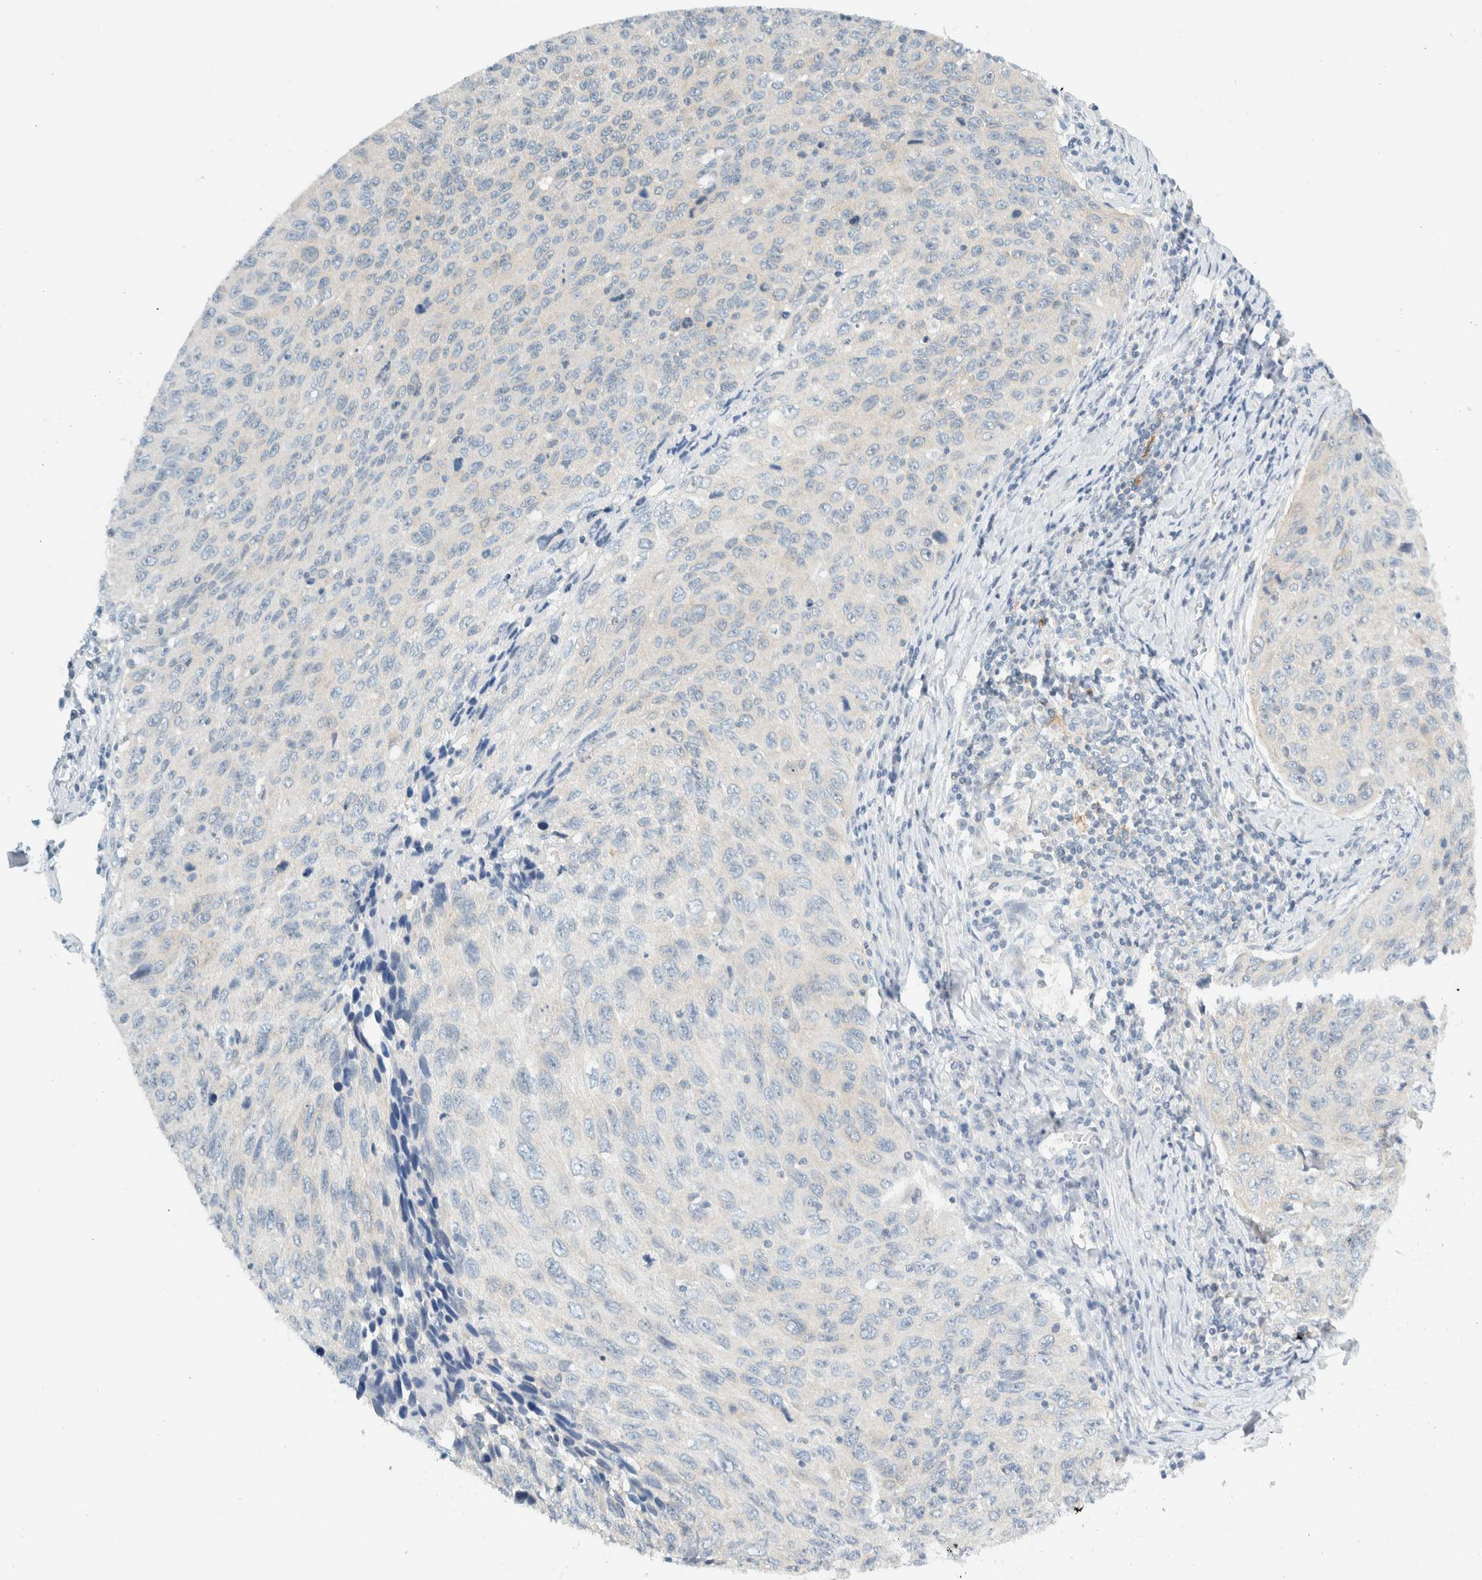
{"staining": {"intensity": "negative", "quantity": "none", "location": "none"}, "tissue": "cervical cancer", "cell_type": "Tumor cells", "image_type": "cancer", "snomed": [{"axis": "morphology", "description": "Squamous cell carcinoma, NOS"}, {"axis": "topography", "description": "Cervix"}], "caption": "IHC histopathology image of neoplastic tissue: squamous cell carcinoma (cervical) stained with DAB exhibits no significant protein staining in tumor cells.", "gene": "NDE1", "patient": {"sex": "female", "age": 53}}